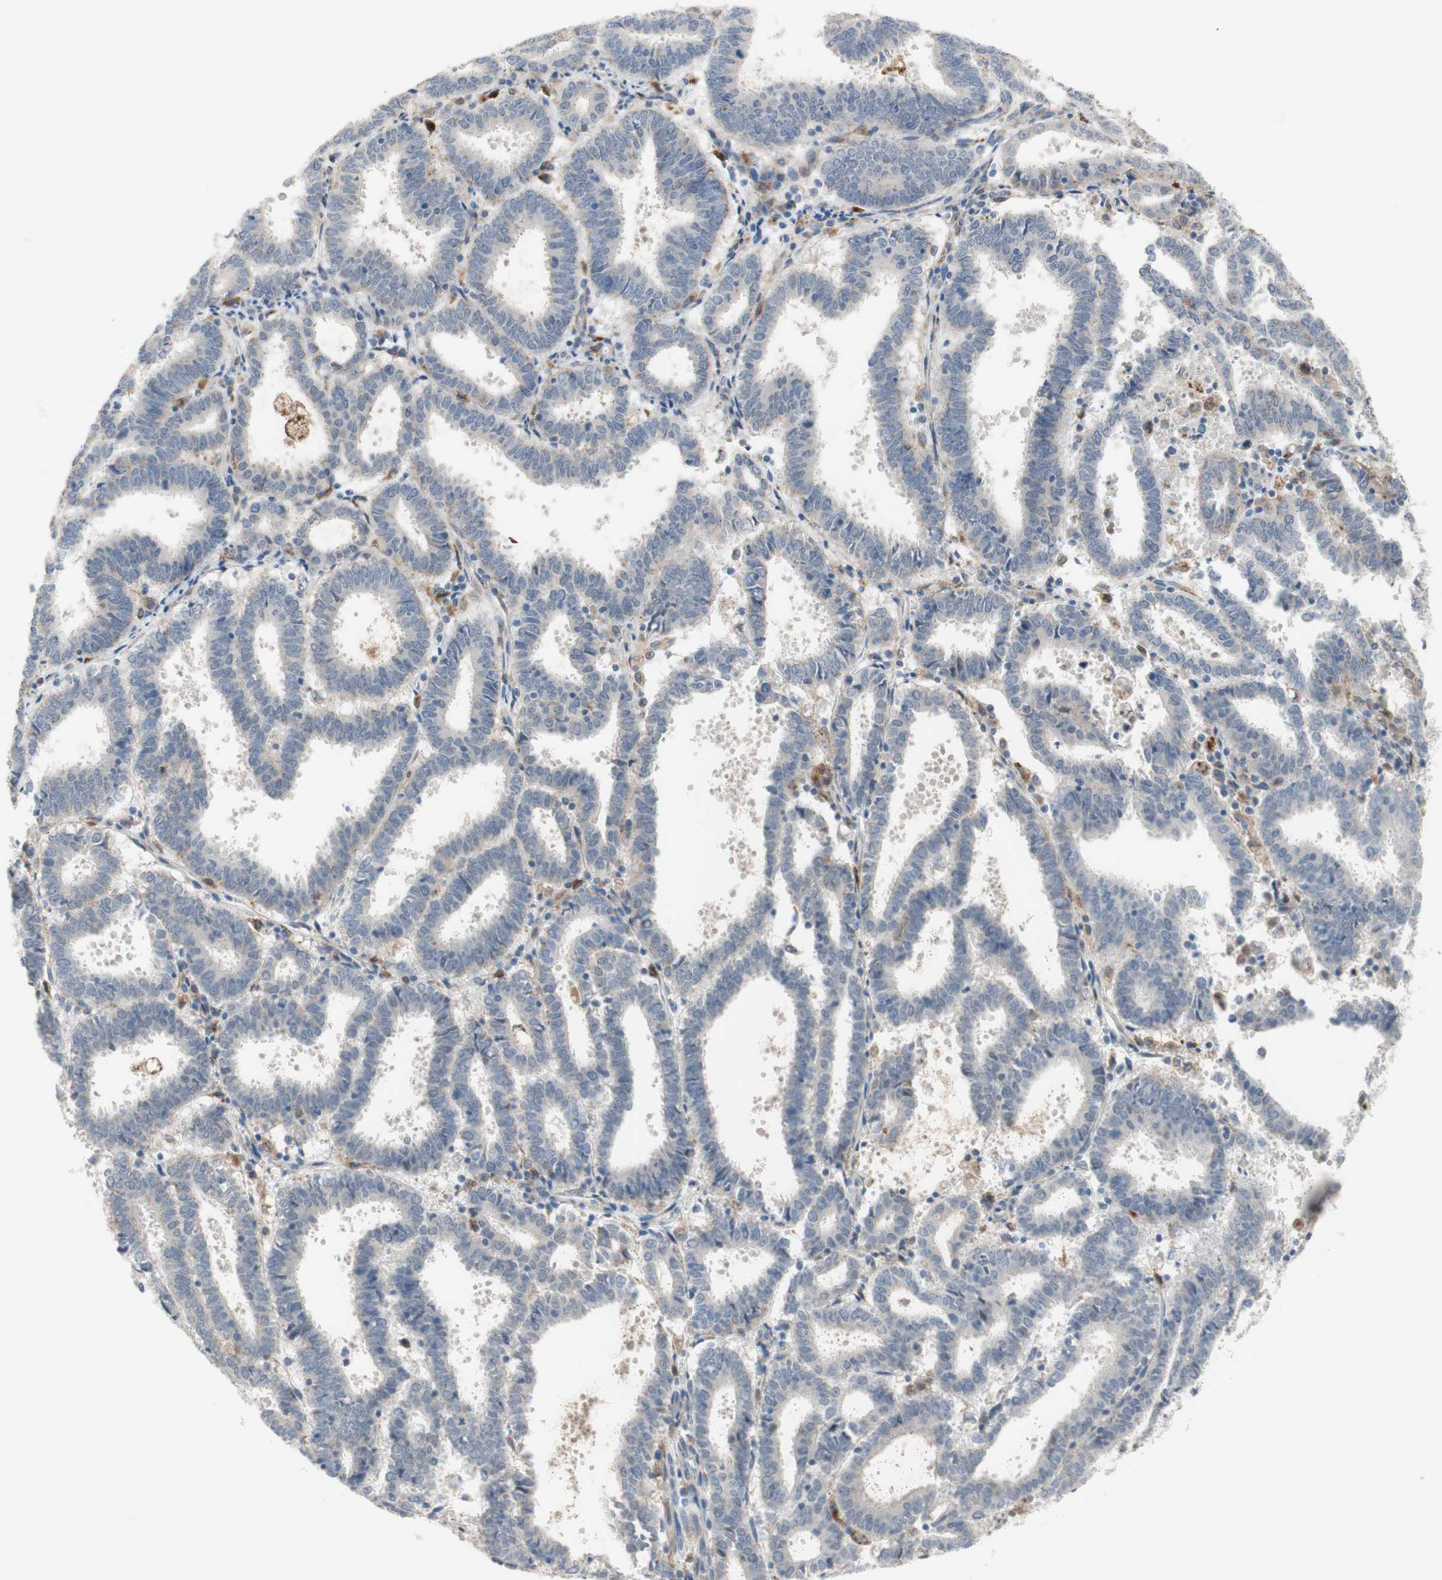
{"staining": {"intensity": "weak", "quantity": "<25%", "location": "cytoplasmic/membranous"}, "tissue": "endometrial cancer", "cell_type": "Tumor cells", "image_type": "cancer", "snomed": [{"axis": "morphology", "description": "Adenocarcinoma, NOS"}, {"axis": "topography", "description": "Uterus"}], "caption": "The image displays no staining of tumor cells in endometrial cancer.", "gene": "GAPT", "patient": {"sex": "female", "age": 83}}